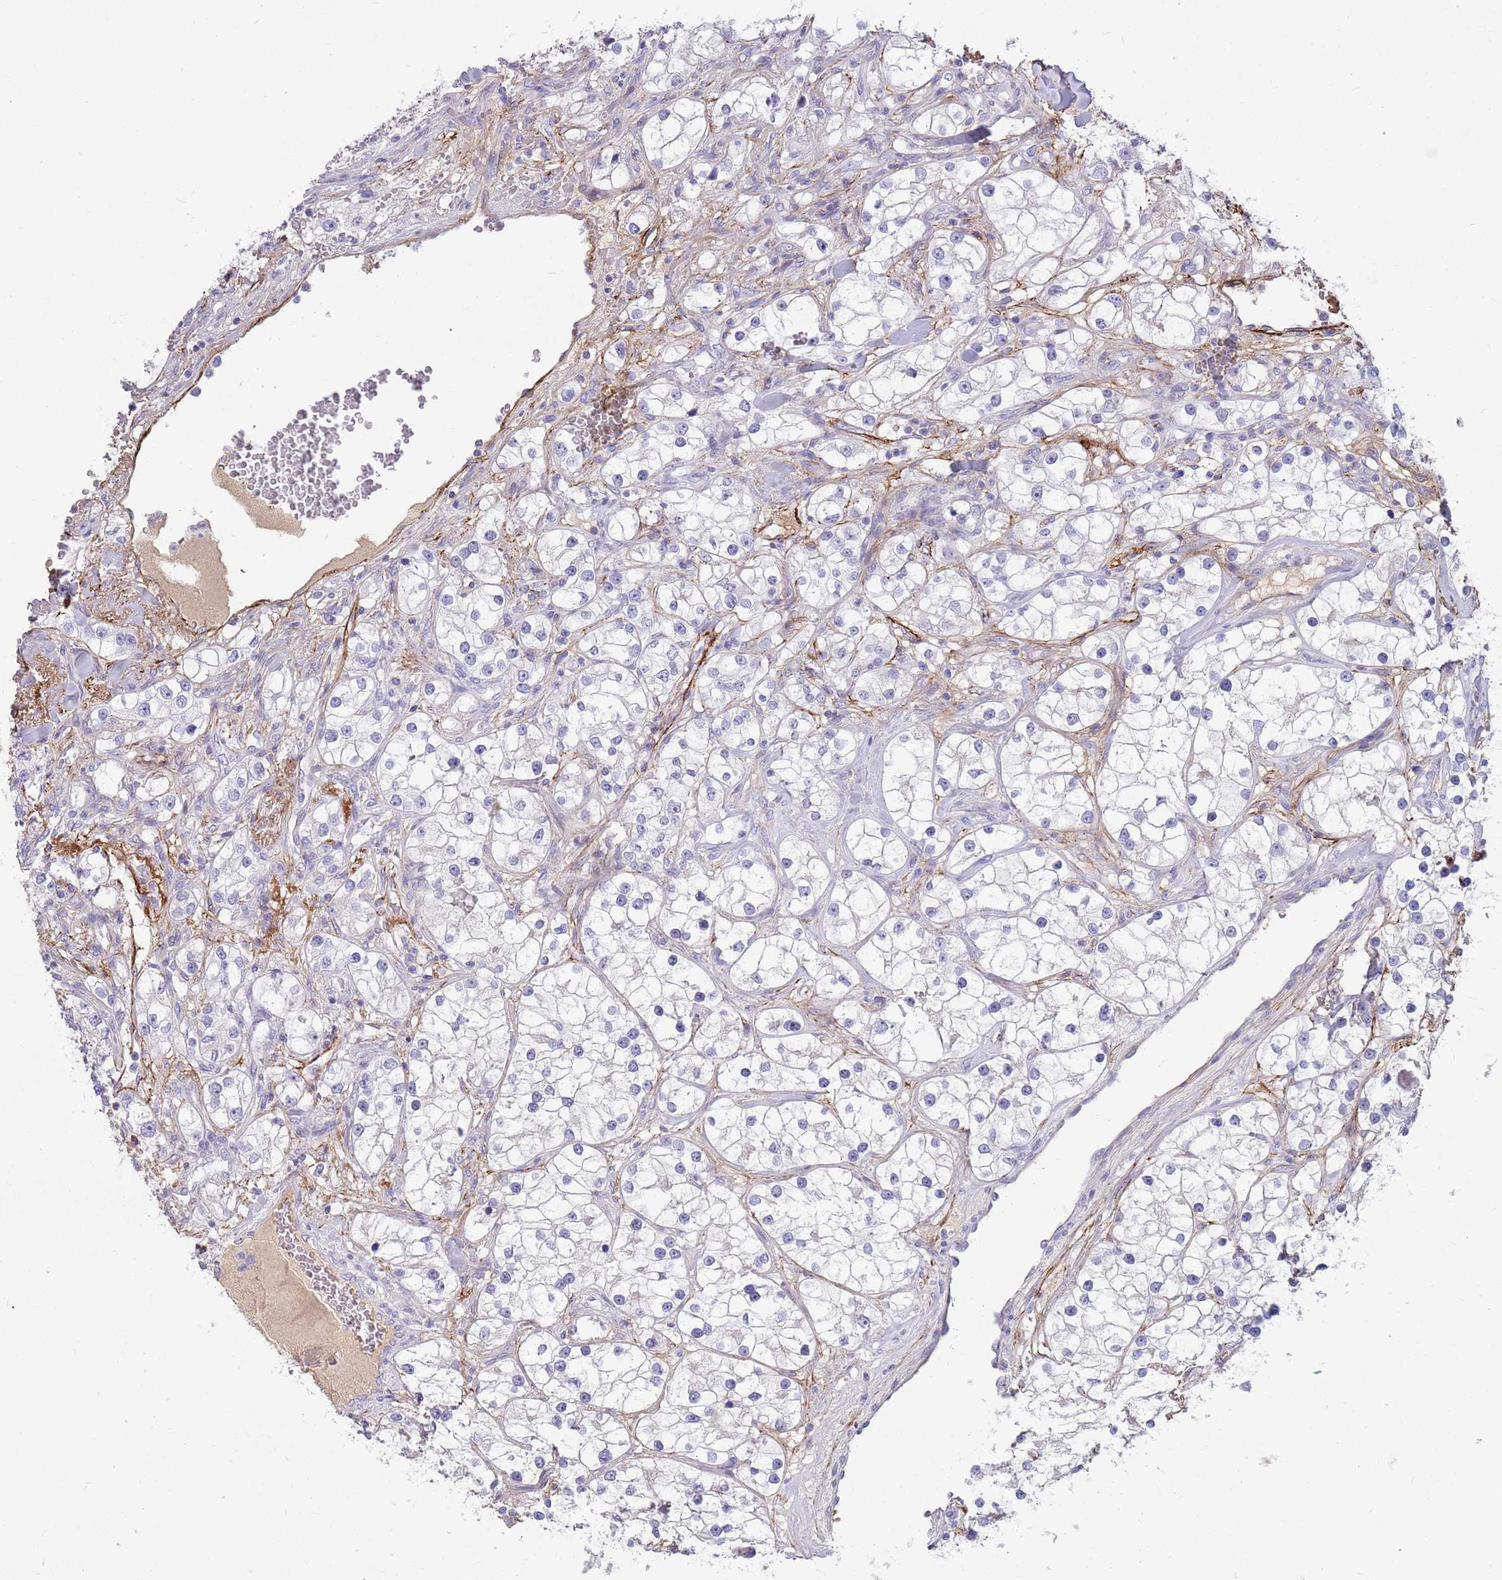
{"staining": {"intensity": "negative", "quantity": "none", "location": "none"}, "tissue": "renal cancer", "cell_type": "Tumor cells", "image_type": "cancer", "snomed": [{"axis": "morphology", "description": "Adenocarcinoma, NOS"}, {"axis": "topography", "description": "Kidney"}], "caption": "Immunohistochemical staining of human renal cancer displays no significant expression in tumor cells.", "gene": "LEPROTL1", "patient": {"sex": "male", "age": 77}}